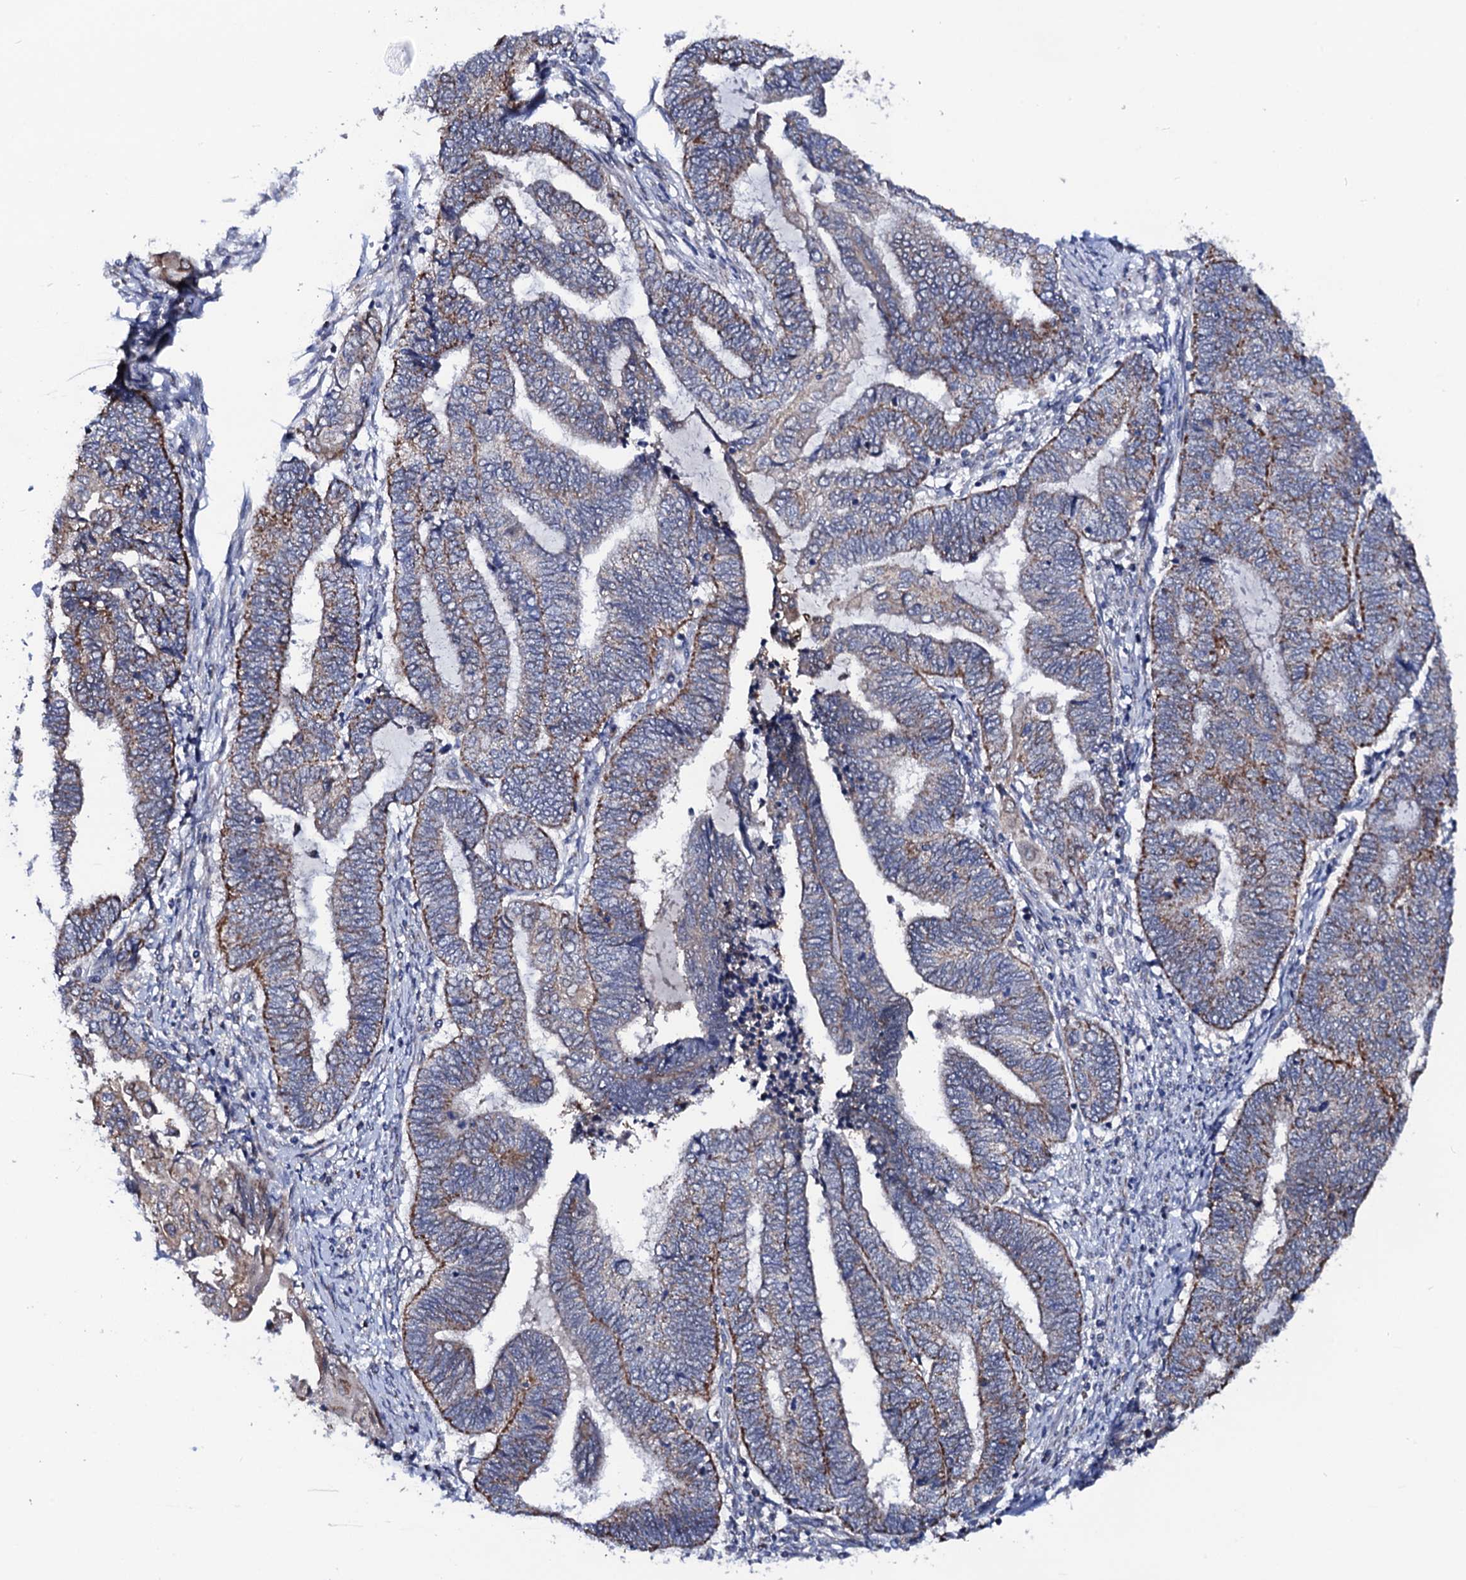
{"staining": {"intensity": "weak", "quantity": "25%-75%", "location": "cytoplasmic/membranous"}, "tissue": "endometrial cancer", "cell_type": "Tumor cells", "image_type": "cancer", "snomed": [{"axis": "morphology", "description": "Adenocarcinoma, NOS"}, {"axis": "topography", "description": "Uterus"}, {"axis": "topography", "description": "Endometrium"}], "caption": "The micrograph demonstrates immunohistochemical staining of adenocarcinoma (endometrial). There is weak cytoplasmic/membranous expression is appreciated in about 25%-75% of tumor cells.", "gene": "PTCD3", "patient": {"sex": "female", "age": 70}}